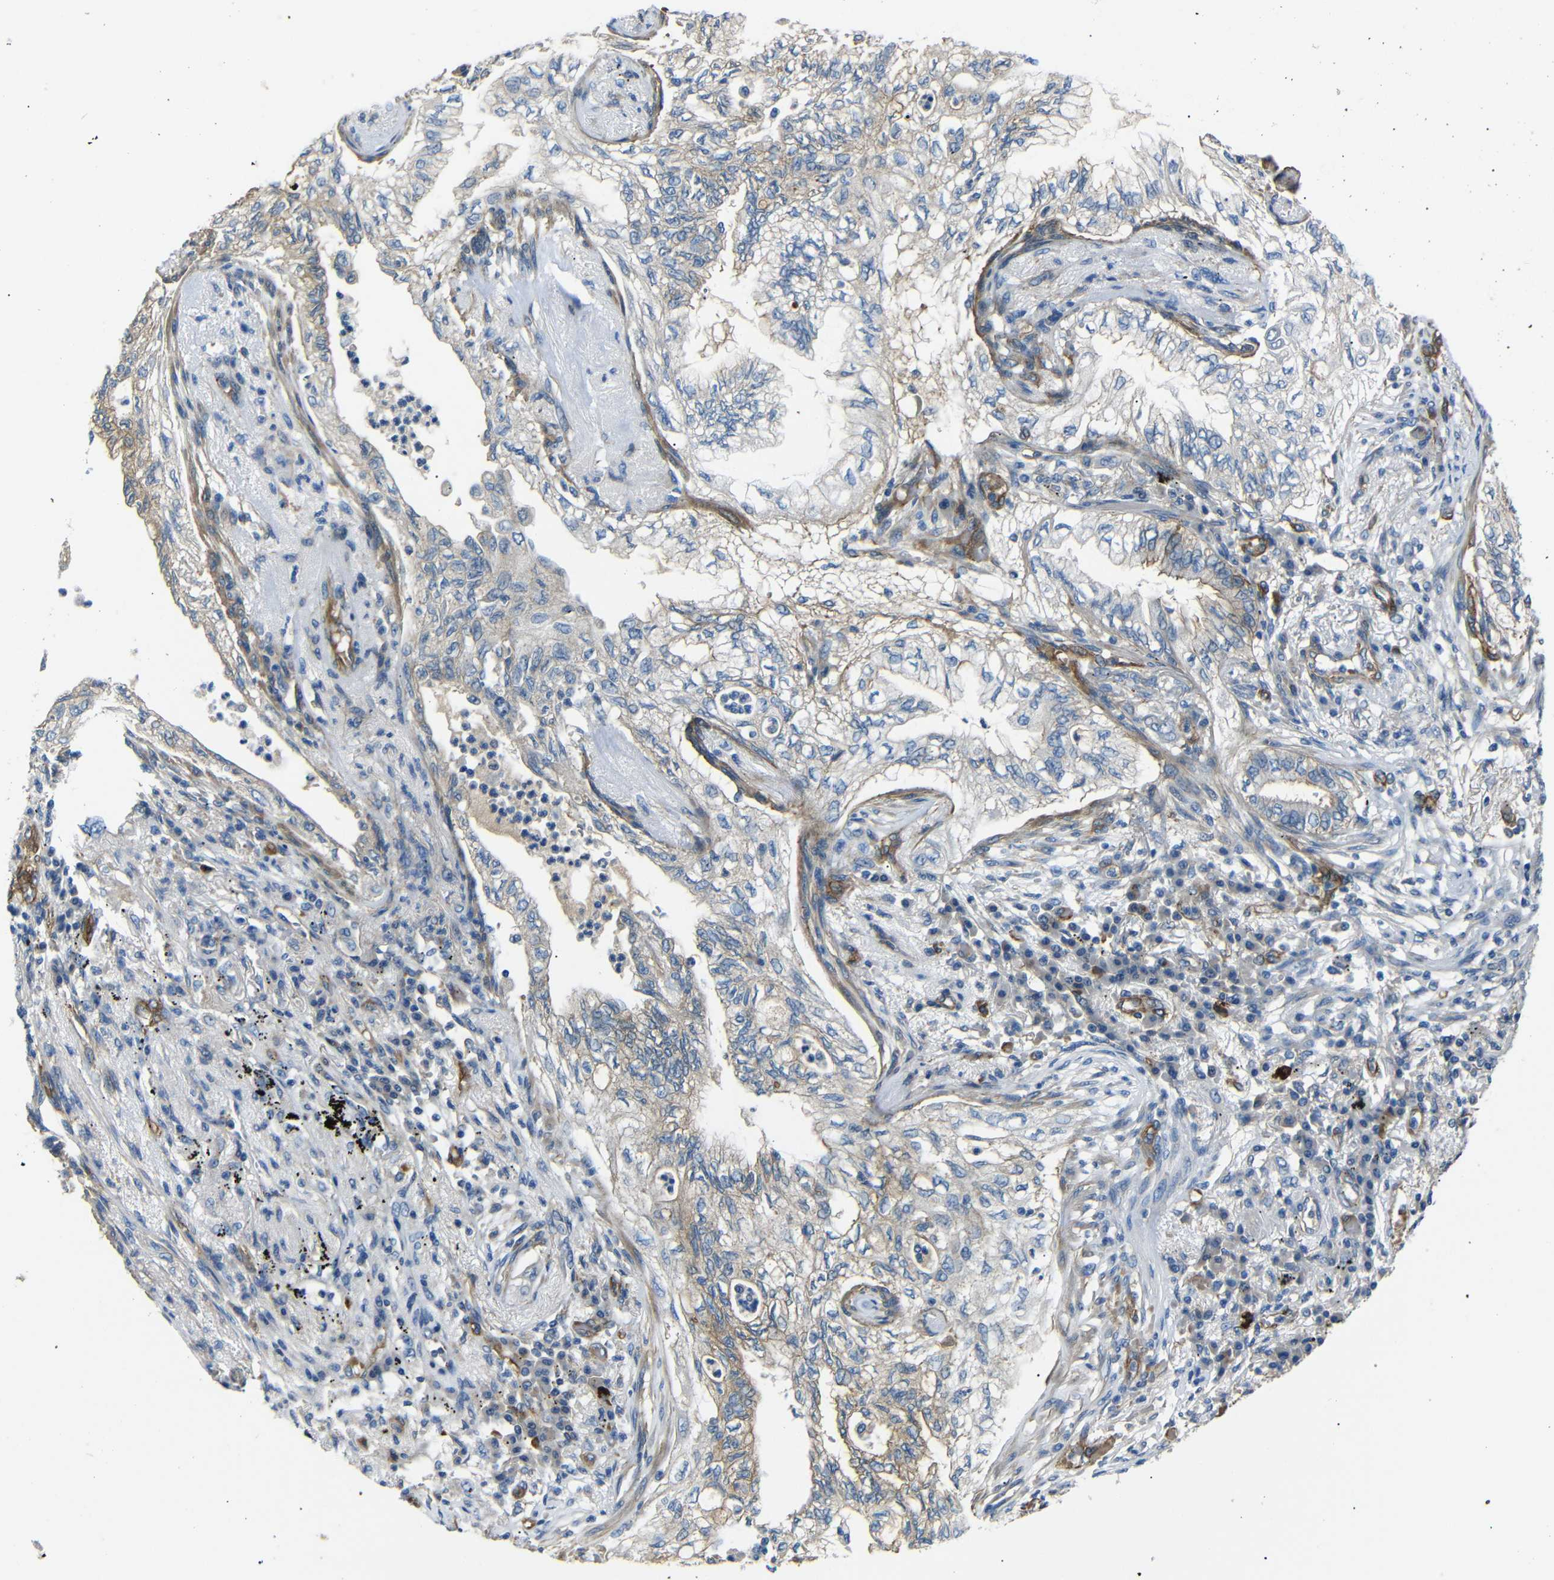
{"staining": {"intensity": "weak", "quantity": "25%-75%", "location": "cytoplasmic/membranous"}, "tissue": "lung cancer", "cell_type": "Tumor cells", "image_type": "cancer", "snomed": [{"axis": "morphology", "description": "Normal tissue, NOS"}, {"axis": "morphology", "description": "Adenocarcinoma, NOS"}, {"axis": "topography", "description": "Bronchus"}, {"axis": "topography", "description": "Lung"}], "caption": "Protein analysis of lung adenocarcinoma tissue reveals weak cytoplasmic/membranous positivity in about 25%-75% of tumor cells. The protein of interest is shown in brown color, while the nuclei are stained blue.", "gene": "MYO1B", "patient": {"sex": "female", "age": 70}}